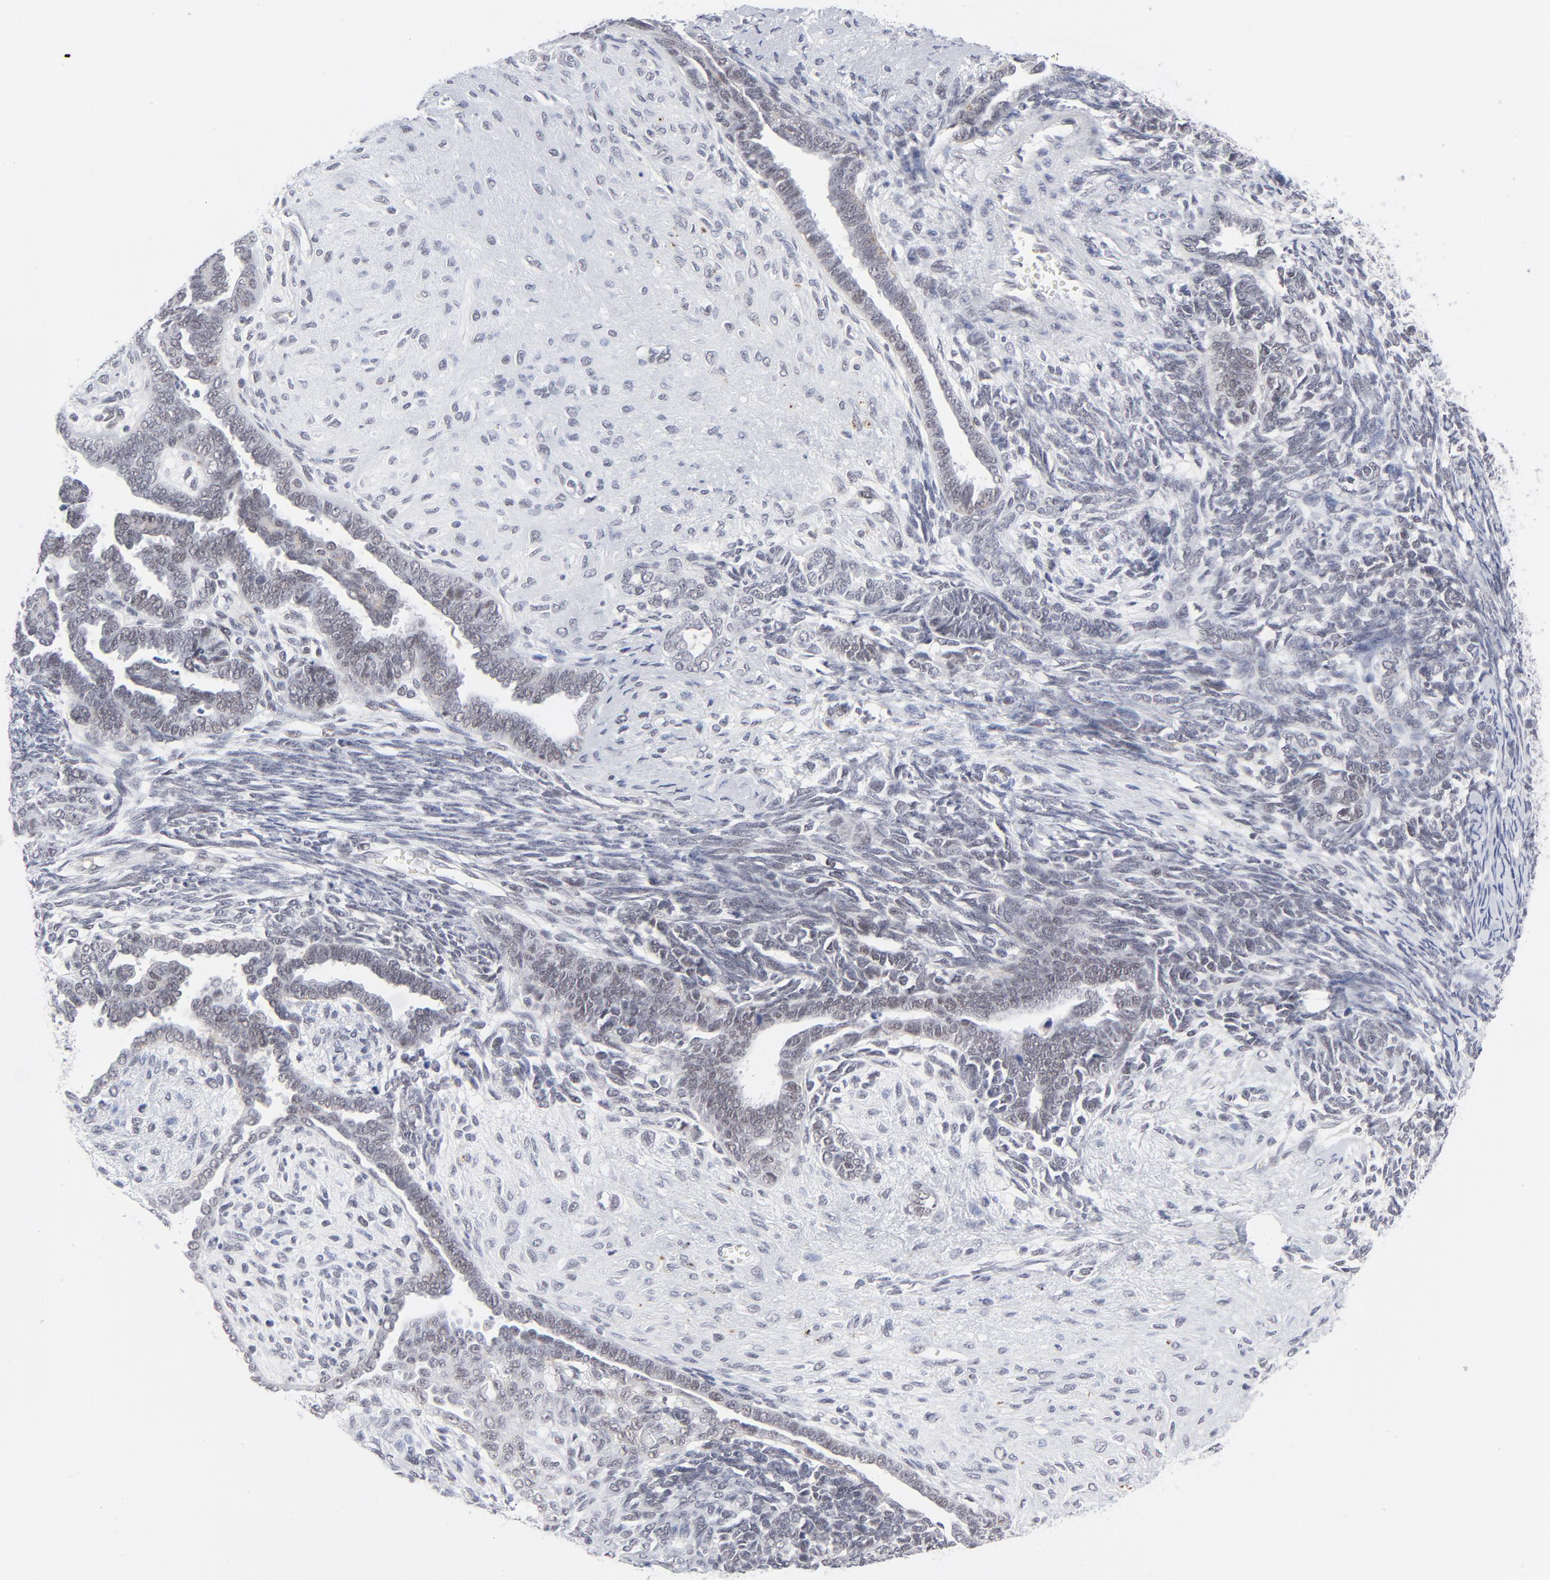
{"staining": {"intensity": "weak", "quantity": "25%-75%", "location": "cytoplasmic/membranous,nuclear"}, "tissue": "endometrial cancer", "cell_type": "Tumor cells", "image_type": "cancer", "snomed": [{"axis": "morphology", "description": "Neoplasm, malignant, NOS"}, {"axis": "topography", "description": "Endometrium"}], "caption": "Brown immunohistochemical staining in endometrial malignant neoplasm exhibits weak cytoplasmic/membranous and nuclear staining in about 25%-75% of tumor cells. (Stains: DAB (3,3'-diaminobenzidine) in brown, nuclei in blue, Microscopy: brightfield microscopy at high magnification).", "gene": "BAP1", "patient": {"sex": "female", "age": 74}}